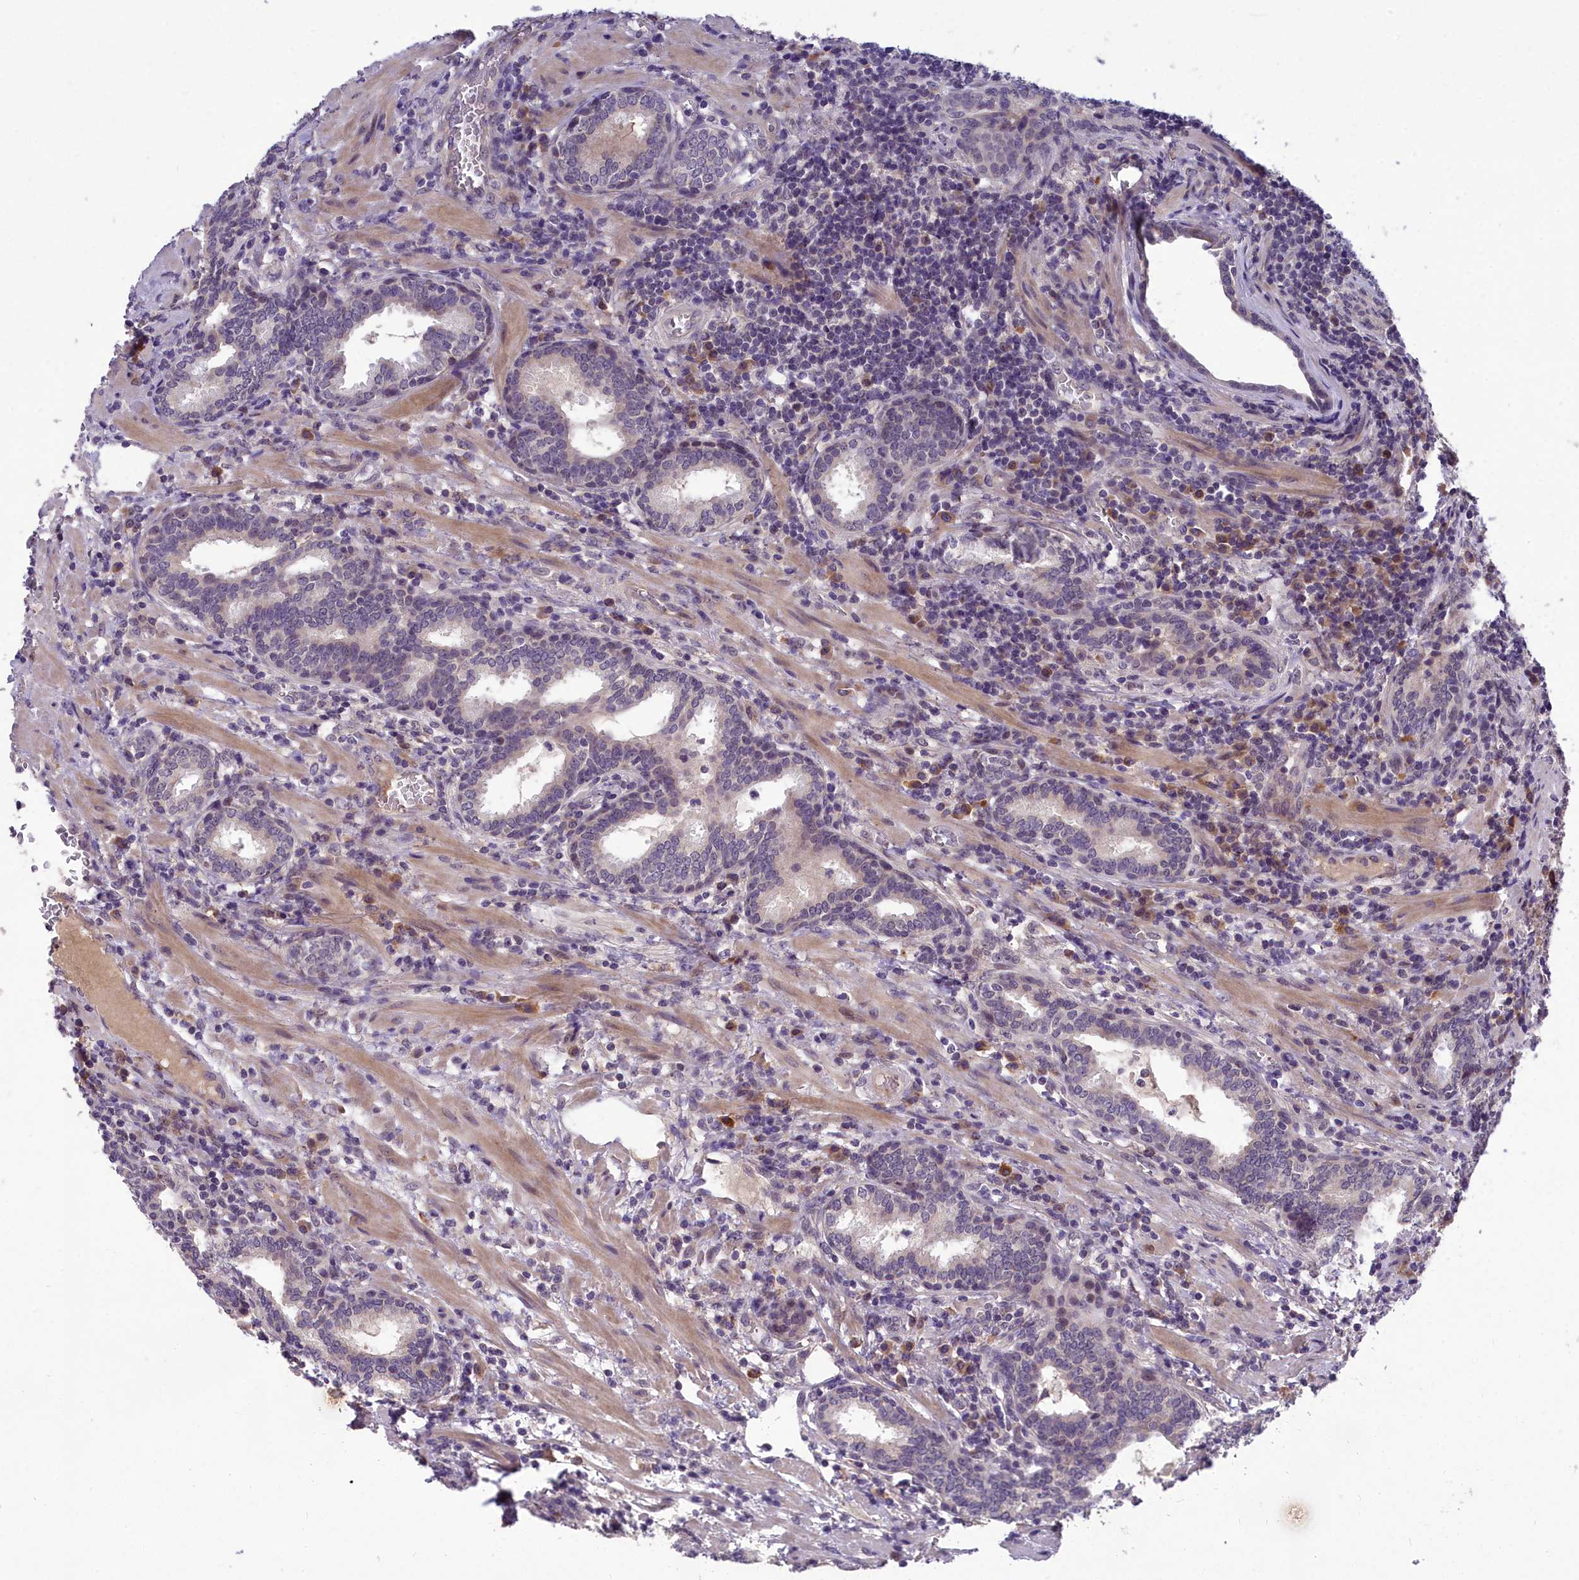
{"staining": {"intensity": "moderate", "quantity": "25%-75%", "location": "cytoplasmic/membranous,nuclear"}, "tissue": "prostate cancer", "cell_type": "Tumor cells", "image_type": "cancer", "snomed": [{"axis": "morphology", "description": "Adenocarcinoma, High grade"}, {"axis": "topography", "description": "Prostate"}], "caption": "High-power microscopy captured an immunohistochemistry (IHC) photomicrograph of prostate cancer, revealing moderate cytoplasmic/membranous and nuclear positivity in approximately 25%-75% of tumor cells.", "gene": "ZNF333", "patient": {"sex": "male", "age": 69}}